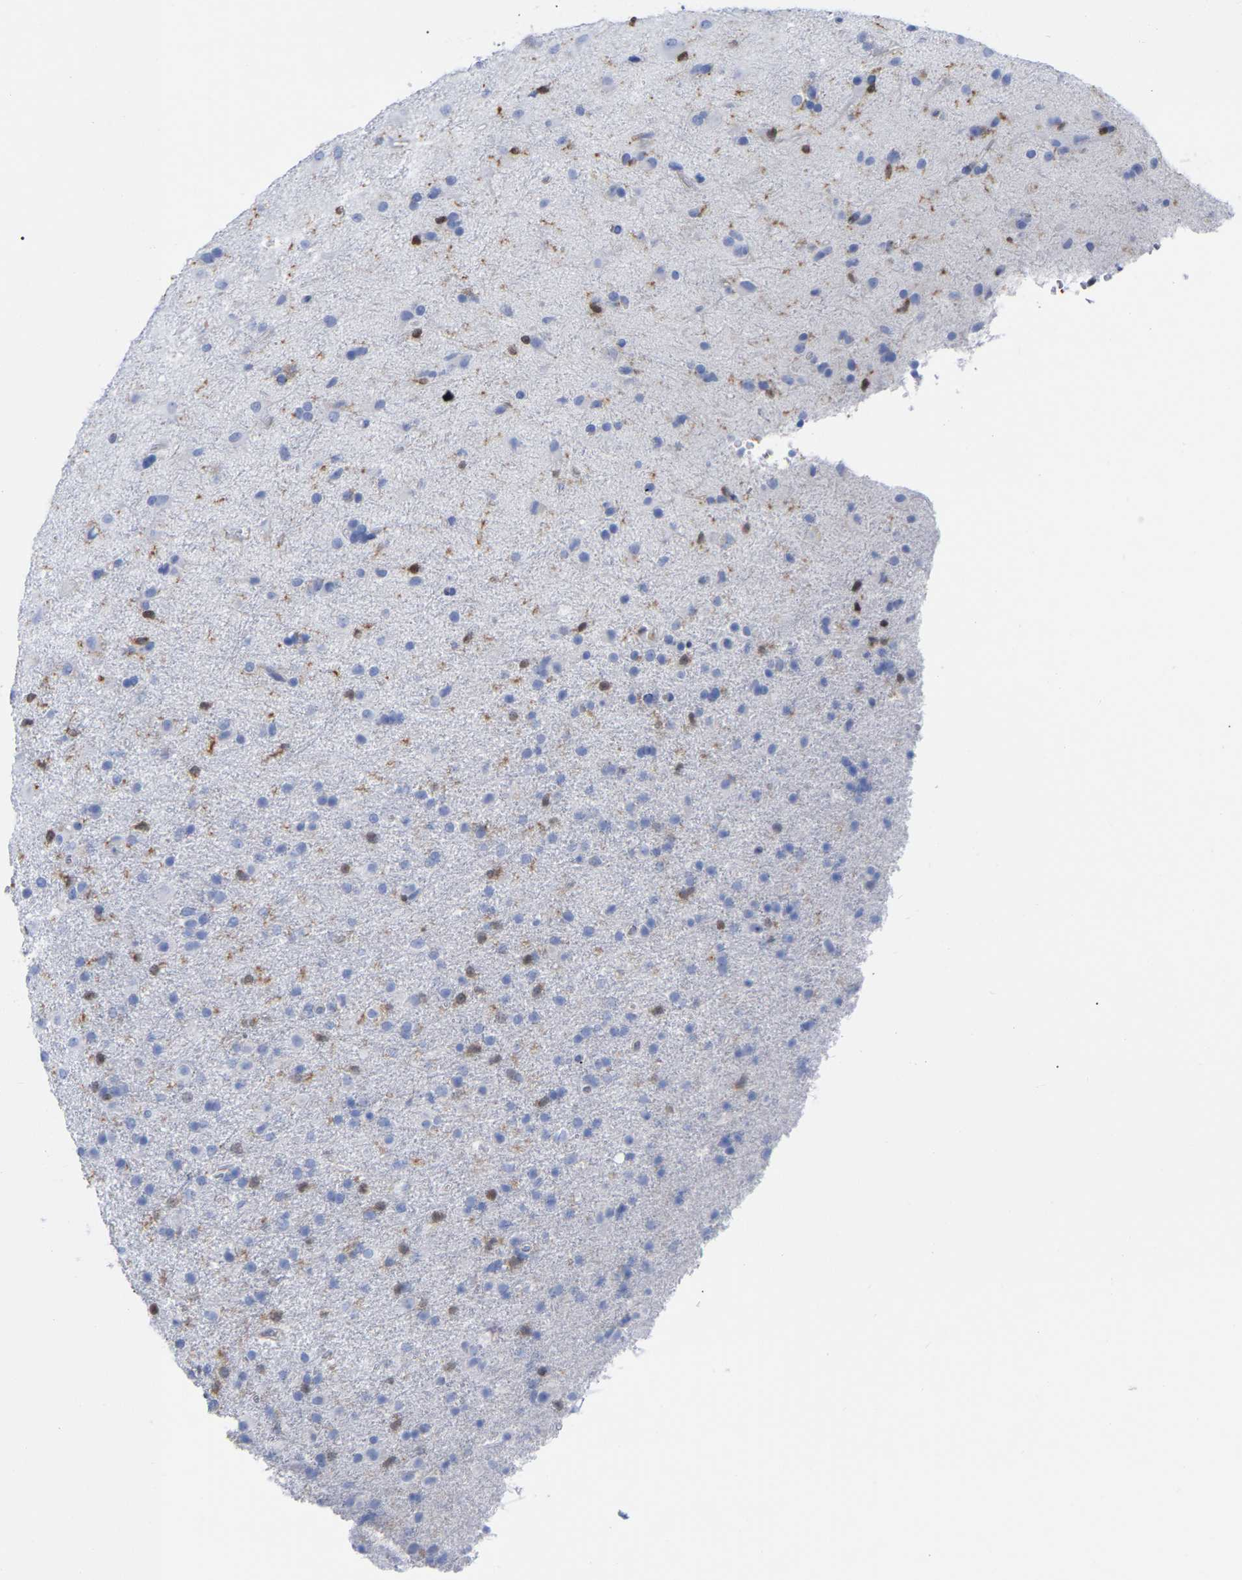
{"staining": {"intensity": "negative", "quantity": "none", "location": "none"}, "tissue": "glioma", "cell_type": "Tumor cells", "image_type": "cancer", "snomed": [{"axis": "morphology", "description": "Glioma, malignant, Low grade"}, {"axis": "topography", "description": "Brain"}], "caption": "Immunohistochemistry (IHC) micrograph of neoplastic tissue: human malignant low-grade glioma stained with DAB (3,3'-diaminobenzidine) displays no significant protein staining in tumor cells. Nuclei are stained in blue.", "gene": "GIMAP4", "patient": {"sex": "male", "age": 65}}